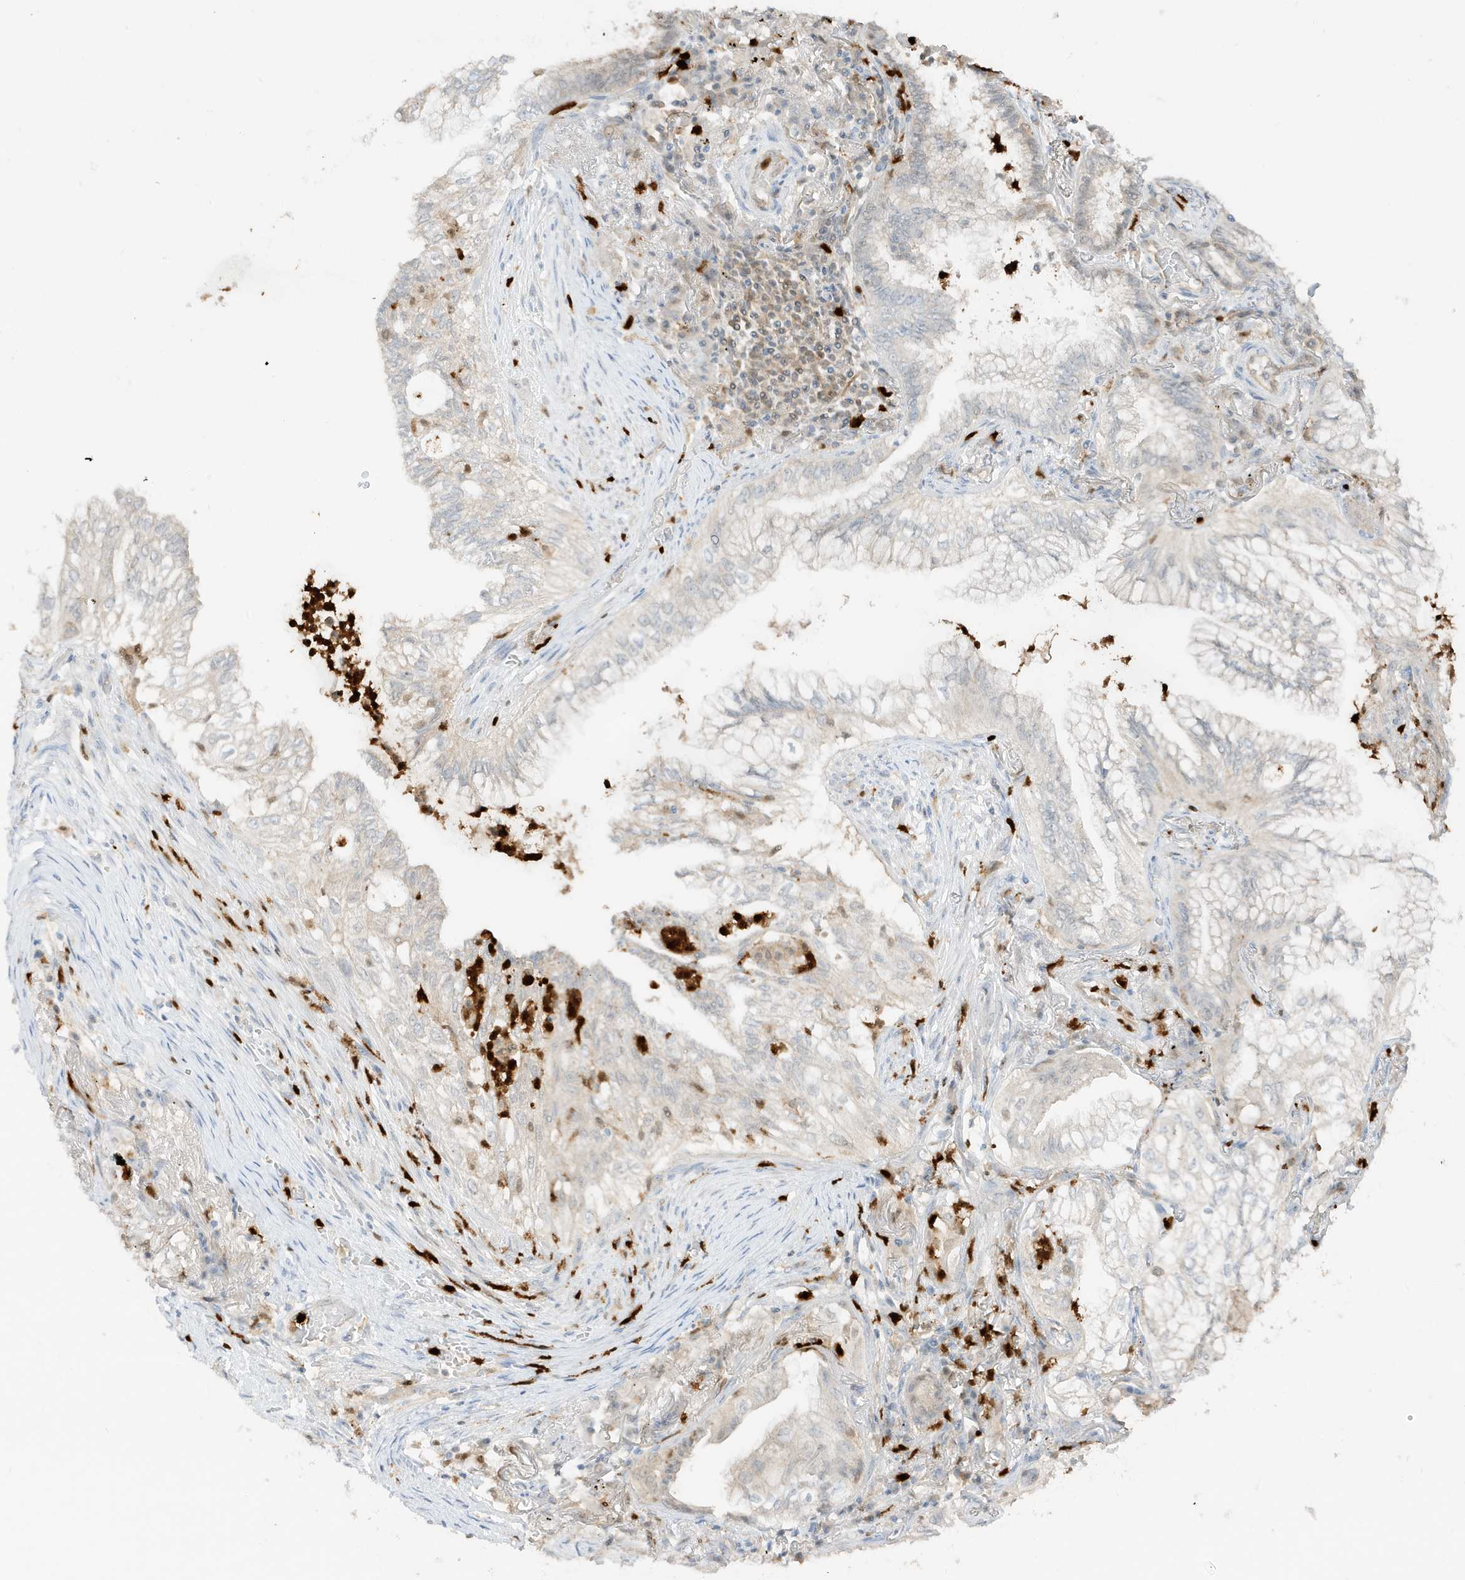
{"staining": {"intensity": "negative", "quantity": "none", "location": "none"}, "tissue": "lung cancer", "cell_type": "Tumor cells", "image_type": "cancer", "snomed": [{"axis": "morphology", "description": "Adenocarcinoma, NOS"}, {"axis": "topography", "description": "Lung"}], "caption": "Adenocarcinoma (lung) stained for a protein using IHC shows no staining tumor cells.", "gene": "GCA", "patient": {"sex": "female", "age": 70}}